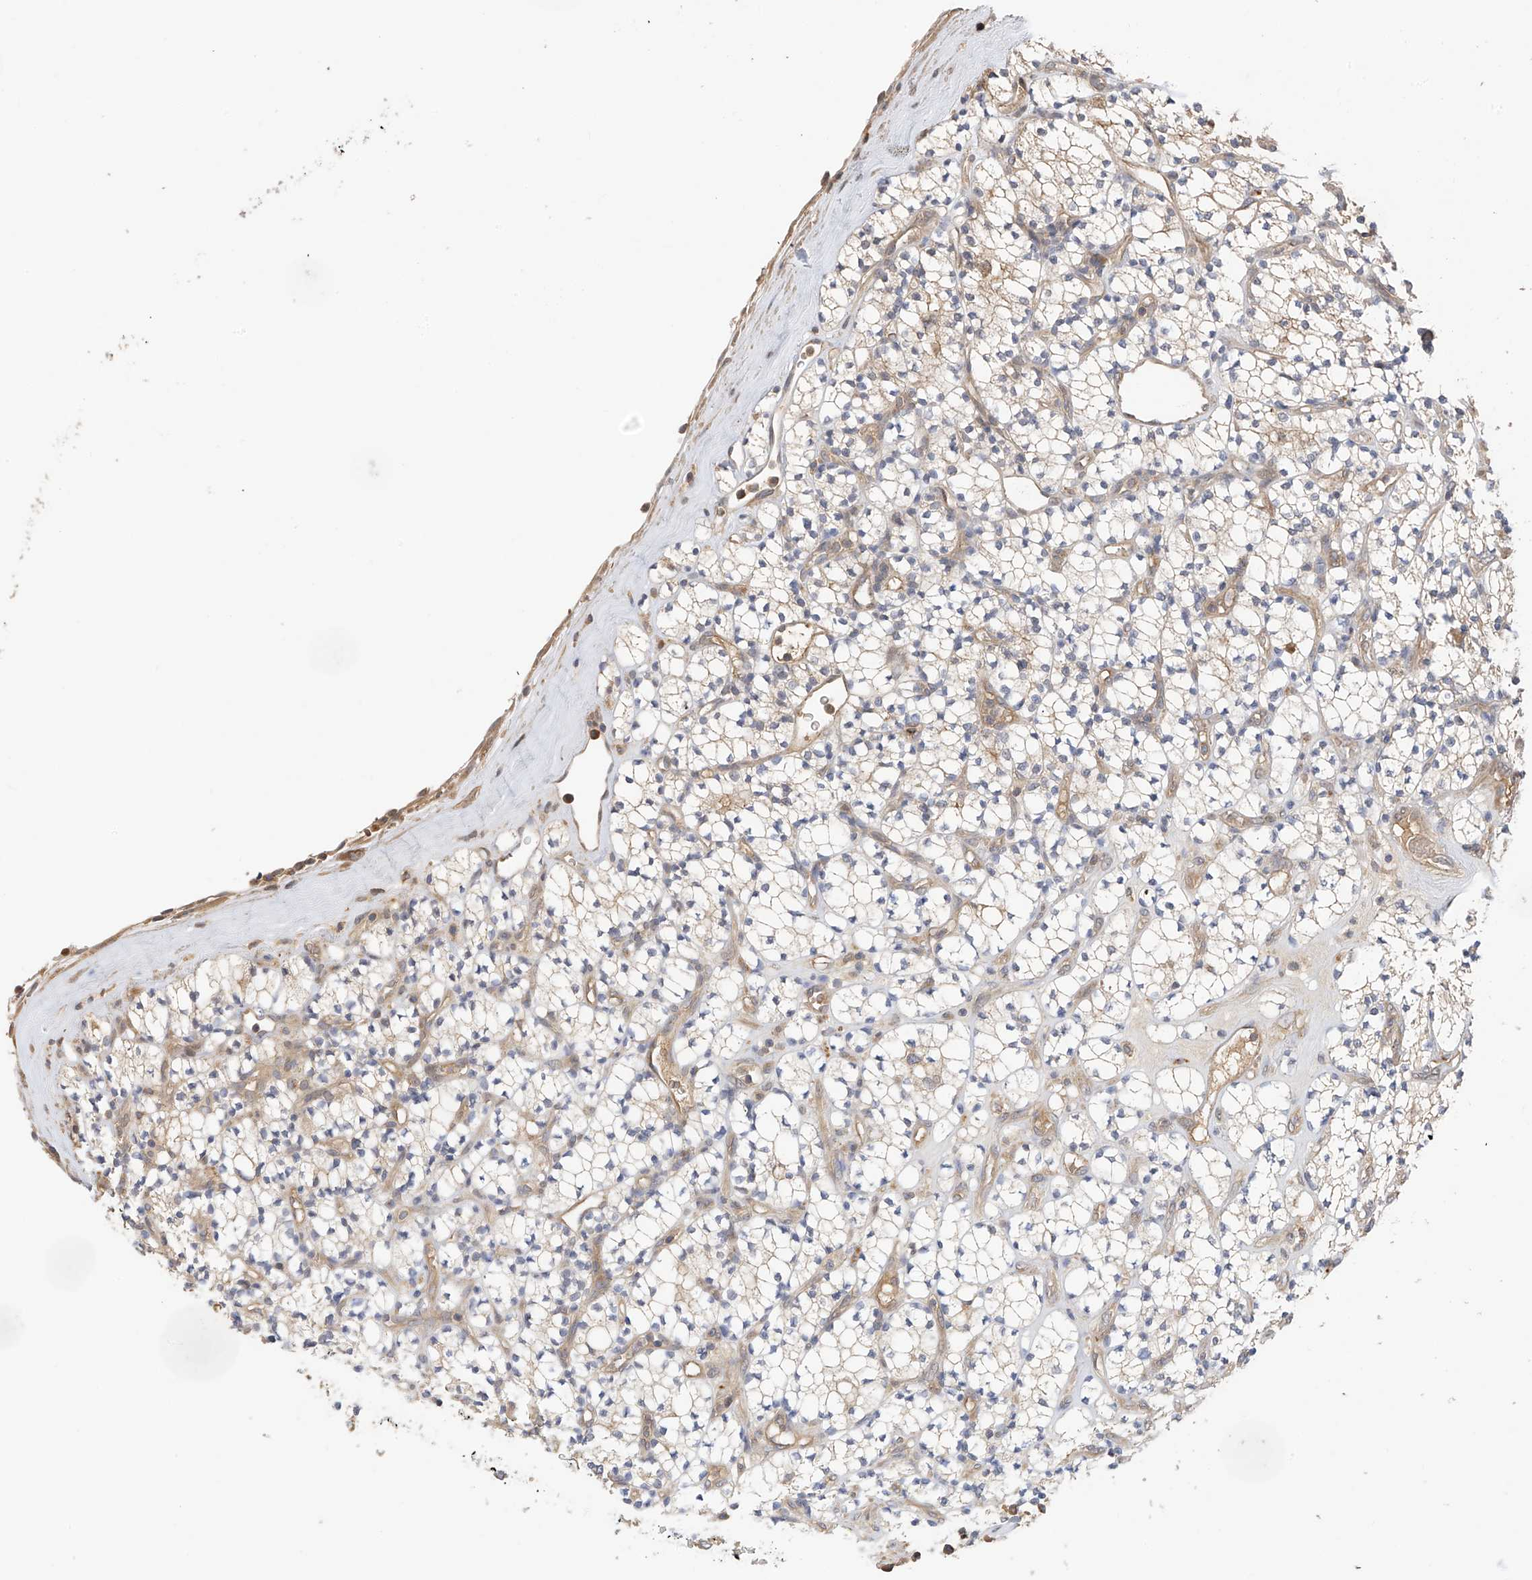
{"staining": {"intensity": "weak", "quantity": "<25%", "location": "cytoplasmic/membranous"}, "tissue": "renal cancer", "cell_type": "Tumor cells", "image_type": "cancer", "snomed": [{"axis": "morphology", "description": "Adenocarcinoma, NOS"}, {"axis": "topography", "description": "Kidney"}], "caption": "Image shows no protein staining in tumor cells of renal cancer (adenocarcinoma) tissue. Nuclei are stained in blue.", "gene": "REC8", "patient": {"sex": "male", "age": 77}}